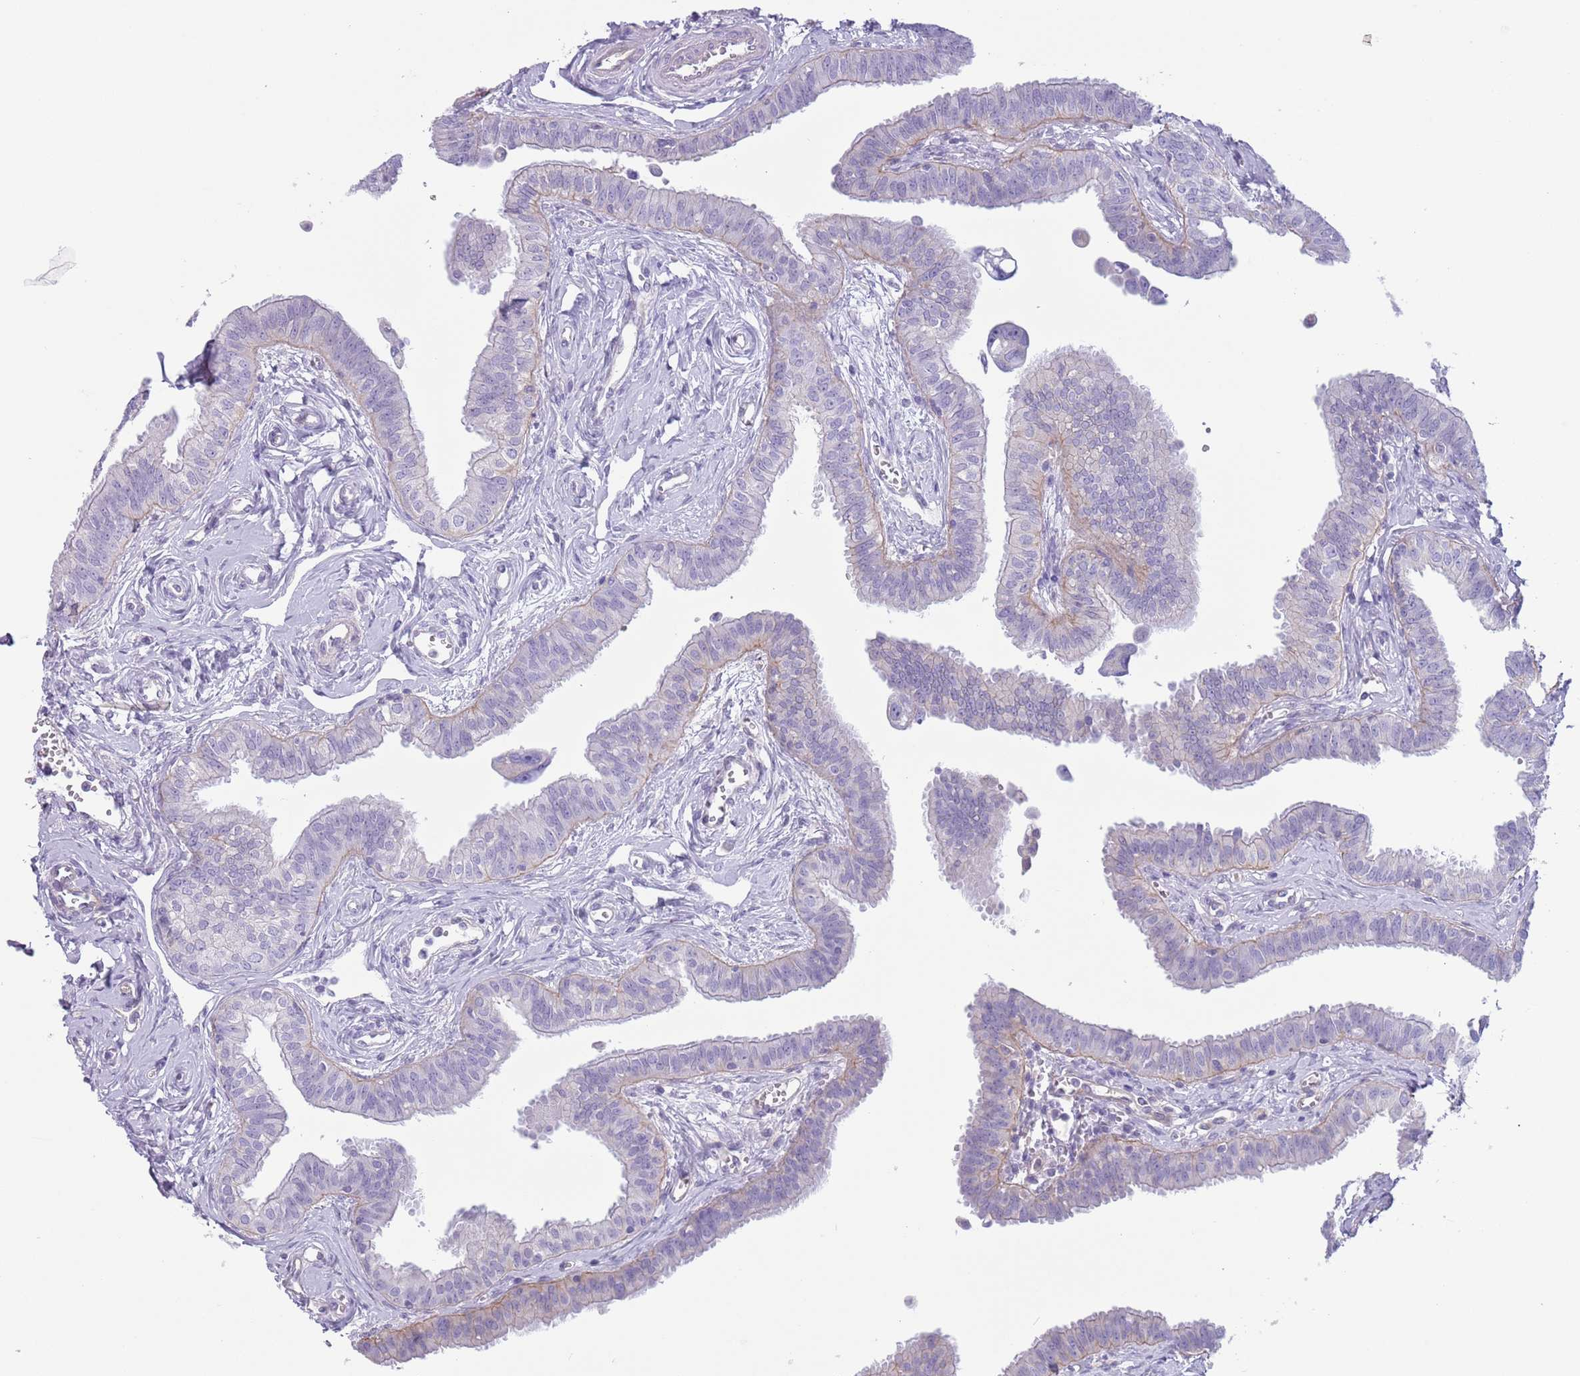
{"staining": {"intensity": "weak", "quantity": "<25%", "location": "cytoplasmic/membranous"}, "tissue": "fallopian tube", "cell_type": "Glandular cells", "image_type": "normal", "snomed": [{"axis": "morphology", "description": "Normal tissue, NOS"}, {"axis": "morphology", "description": "Carcinoma, NOS"}, {"axis": "topography", "description": "Fallopian tube"}, {"axis": "topography", "description": "Ovary"}], "caption": "This image is of unremarkable fallopian tube stained with immunohistochemistry (IHC) to label a protein in brown with the nuclei are counter-stained blue. There is no positivity in glandular cells.", "gene": "RBP3", "patient": {"sex": "female", "age": 59}}